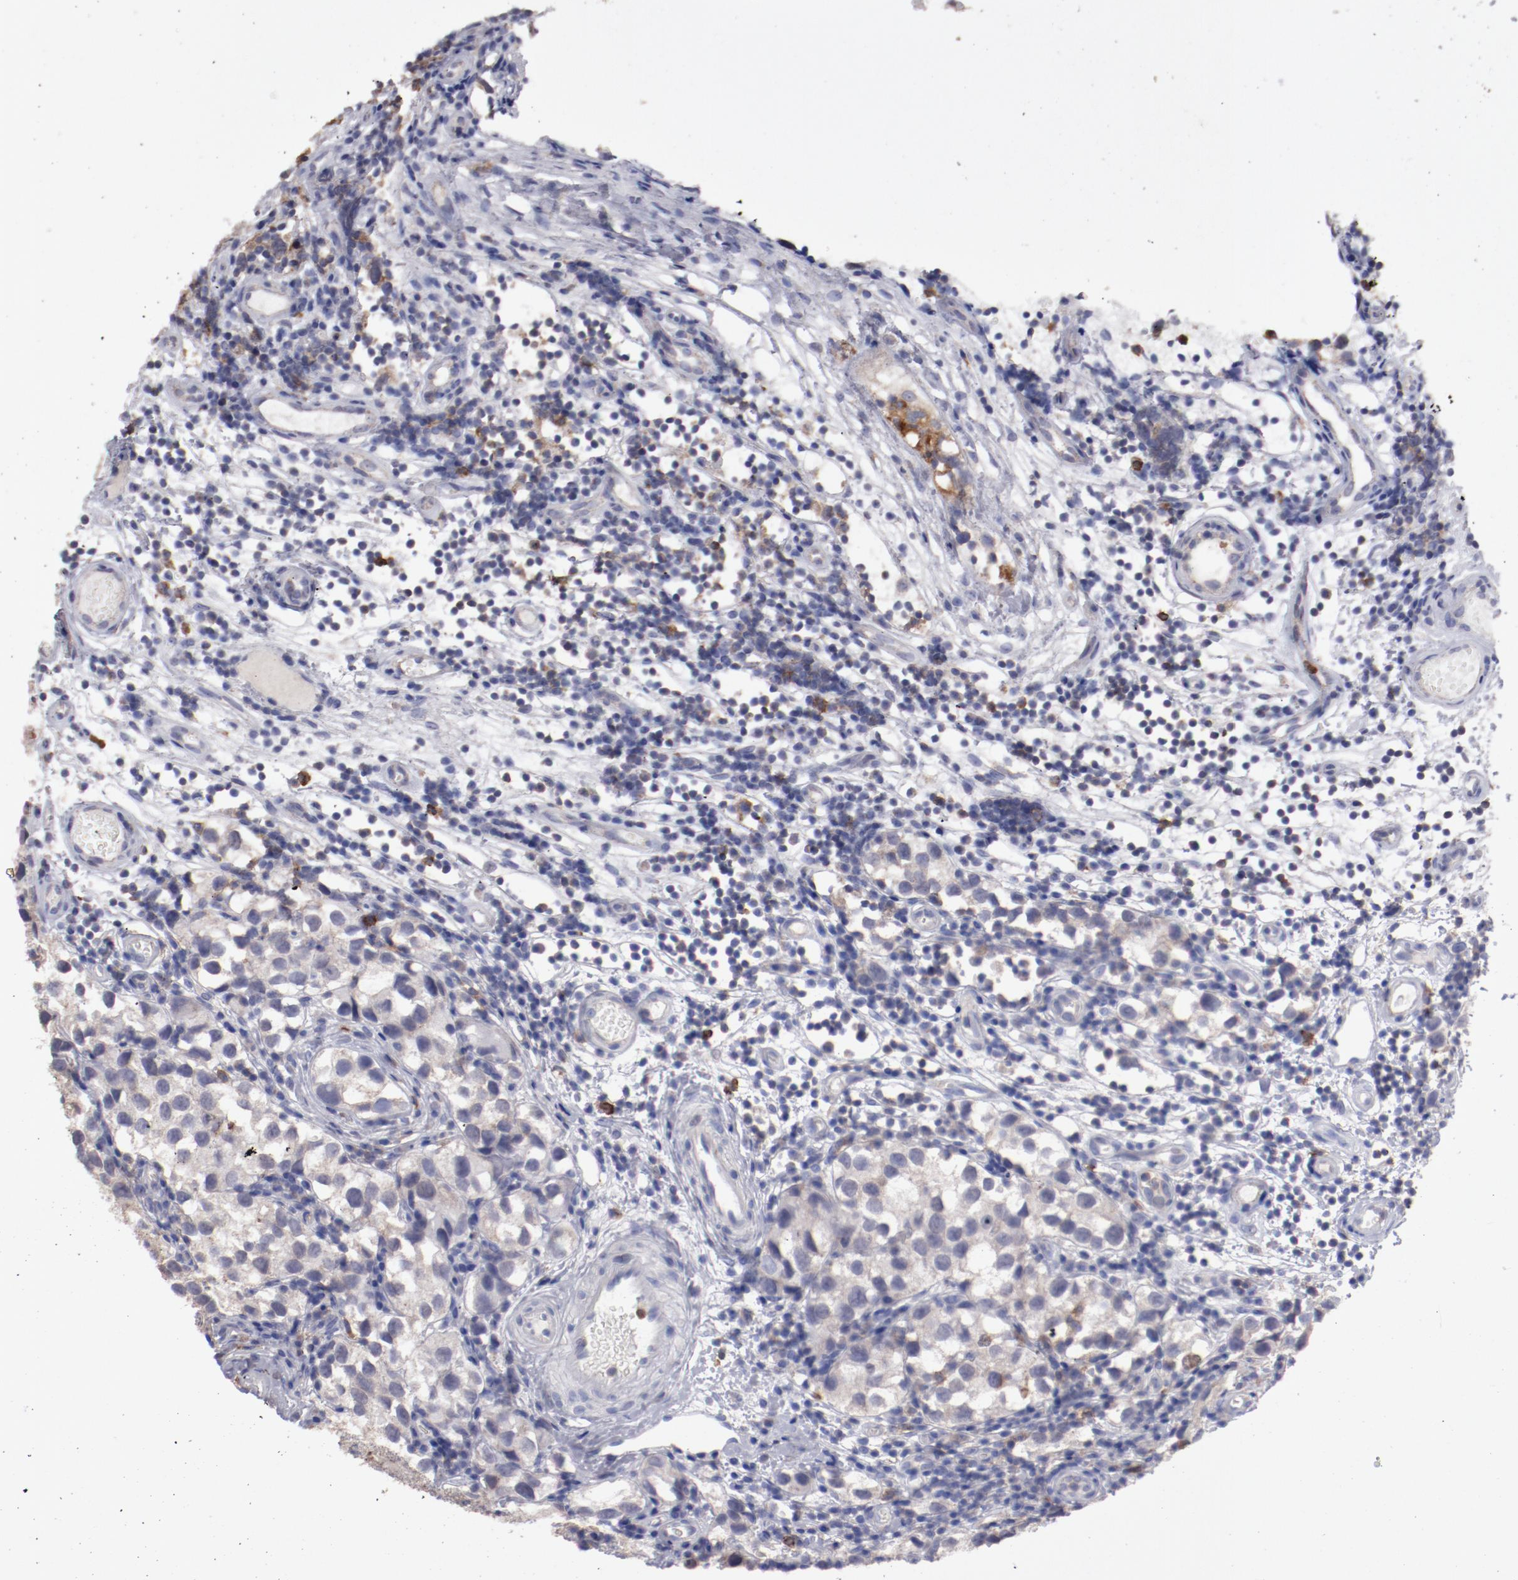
{"staining": {"intensity": "weak", "quantity": ">75%", "location": "cytoplasmic/membranous"}, "tissue": "testis cancer", "cell_type": "Tumor cells", "image_type": "cancer", "snomed": [{"axis": "morphology", "description": "Seminoma, NOS"}, {"axis": "topography", "description": "Testis"}], "caption": "Testis cancer stained with DAB immunohistochemistry shows low levels of weak cytoplasmic/membranous positivity in approximately >75% of tumor cells.", "gene": "FGR", "patient": {"sex": "male", "age": 39}}